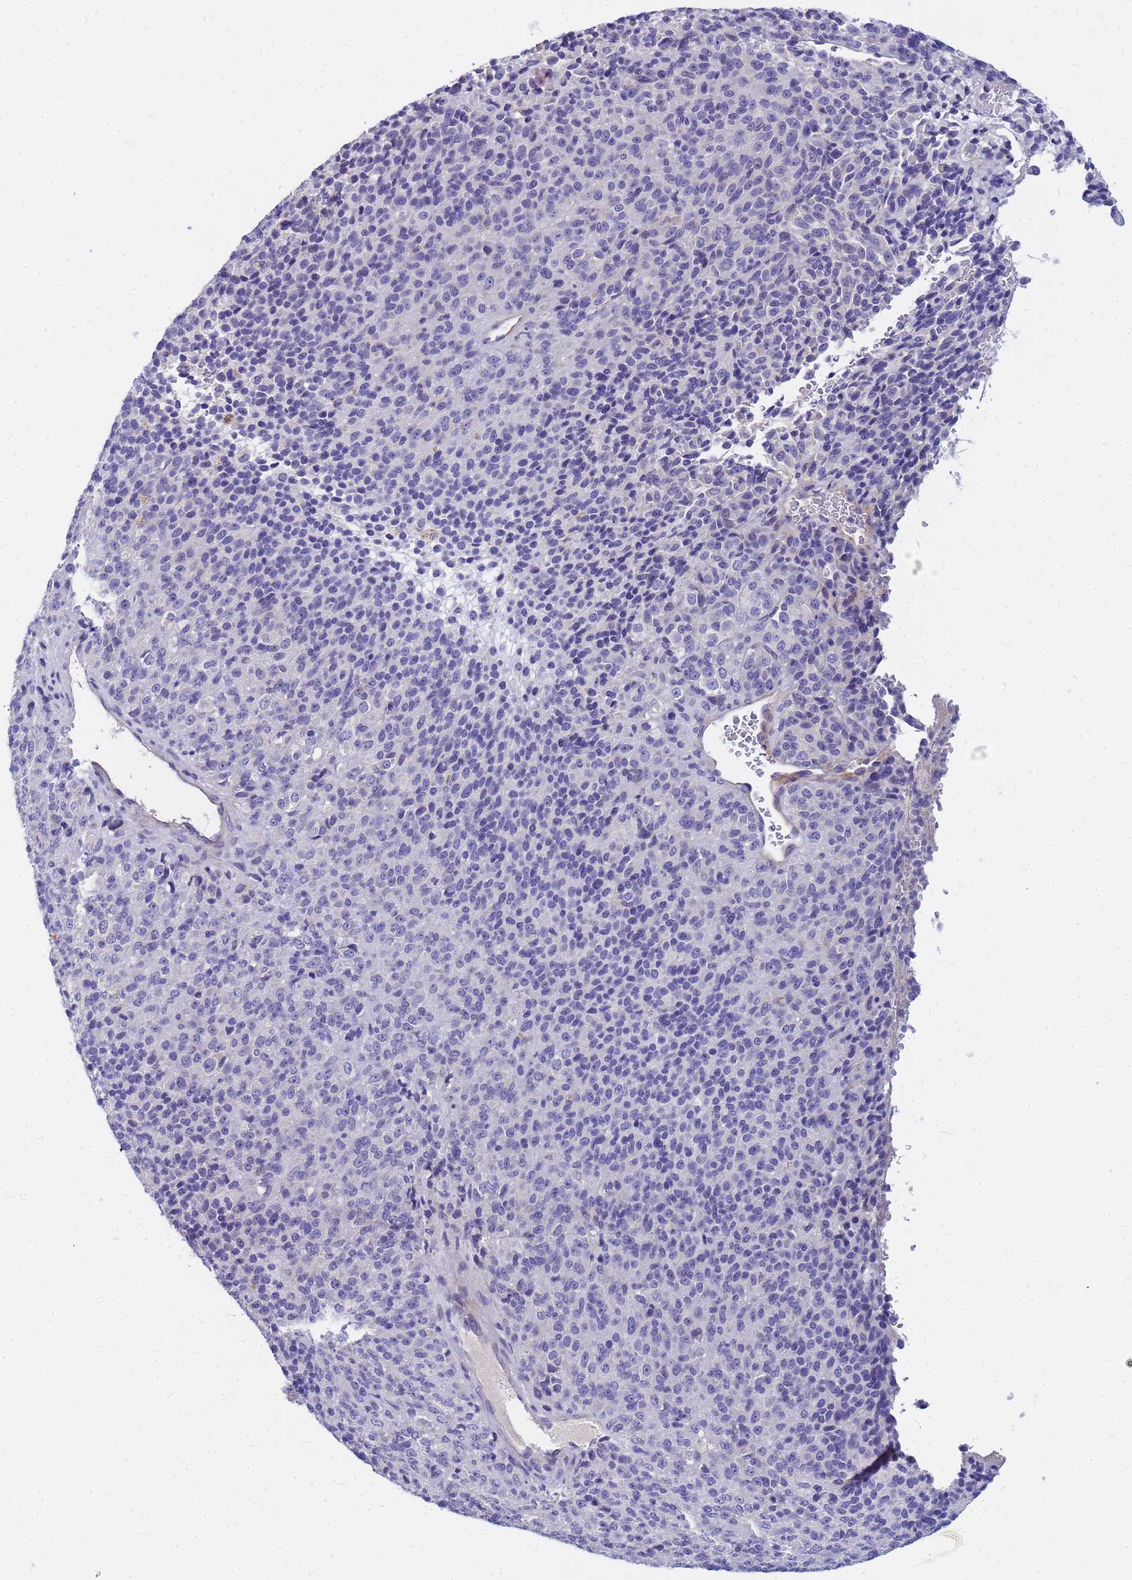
{"staining": {"intensity": "negative", "quantity": "none", "location": "none"}, "tissue": "melanoma", "cell_type": "Tumor cells", "image_type": "cancer", "snomed": [{"axis": "morphology", "description": "Malignant melanoma, Metastatic site"}, {"axis": "topography", "description": "Brain"}], "caption": "There is no significant positivity in tumor cells of melanoma.", "gene": "DPRX", "patient": {"sex": "female", "age": 56}}